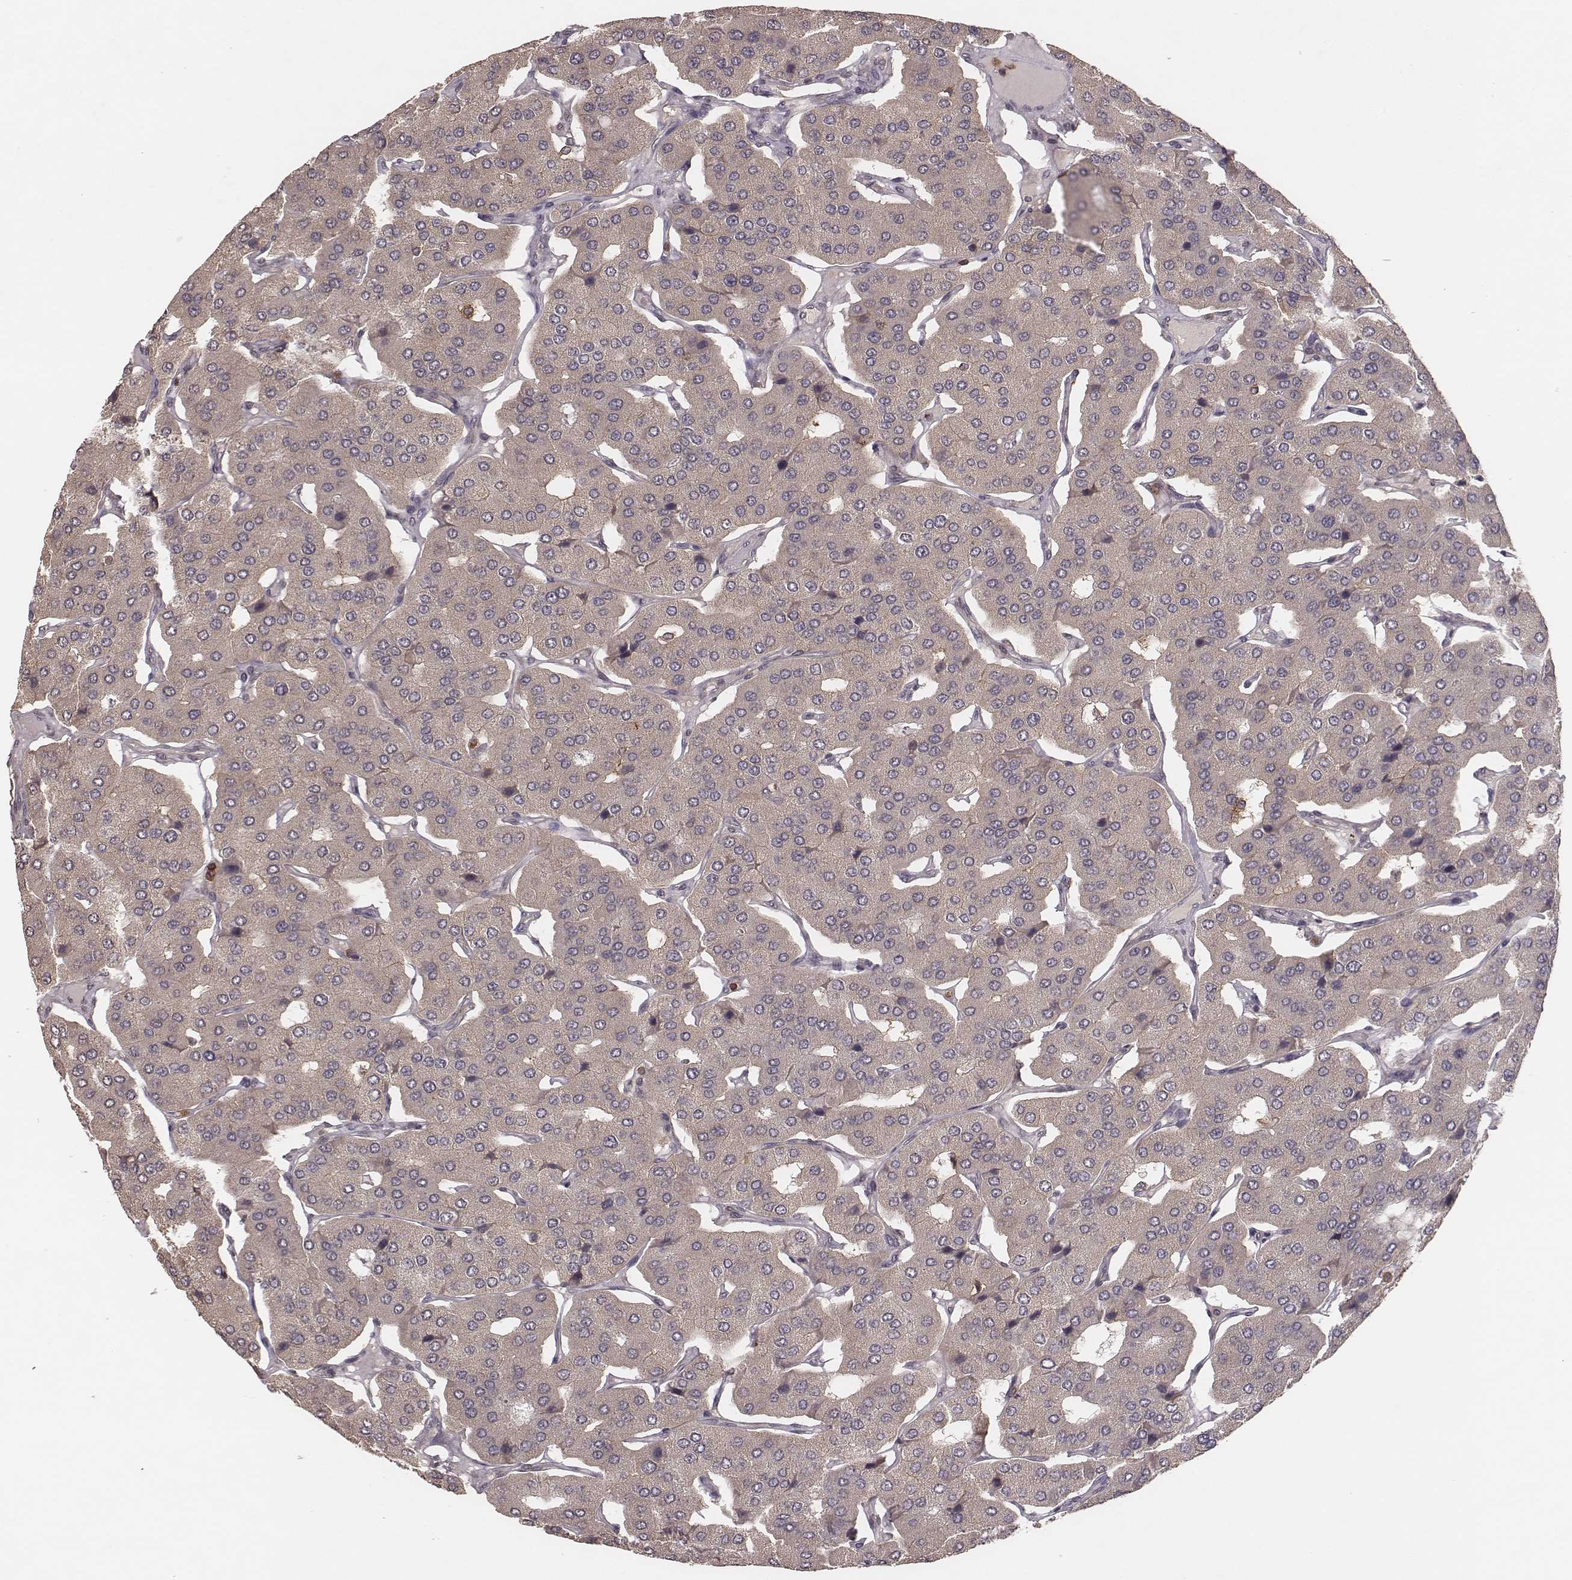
{"staining": {"intensity": "negative", "quantity": "none", "location": "none"}, "tissue": "parathyroid gland", "cell_type": "Glandular cells", "image_type": "normal", "snomed": [{"axis": "morphology", "description": "Normal tissue, NOS"}, {"axis": "morphology", "description": "Adenoma, NOS"}, {"axis": "topography", "description": "Parathyroid gland"}], "caption": "Immunohistochemistry (IHC) photomicrograph of normal parathyroid gland stained for a protein (brown), which reveals no expression in glandular cells. The staining is performed using DAB (3,3'-diaminobenzidine) brown chromogen with nuclei counter-stained in using hematoxylin.", "gene": "PILRA", "patient": {"sex": "female", "age": 86}}